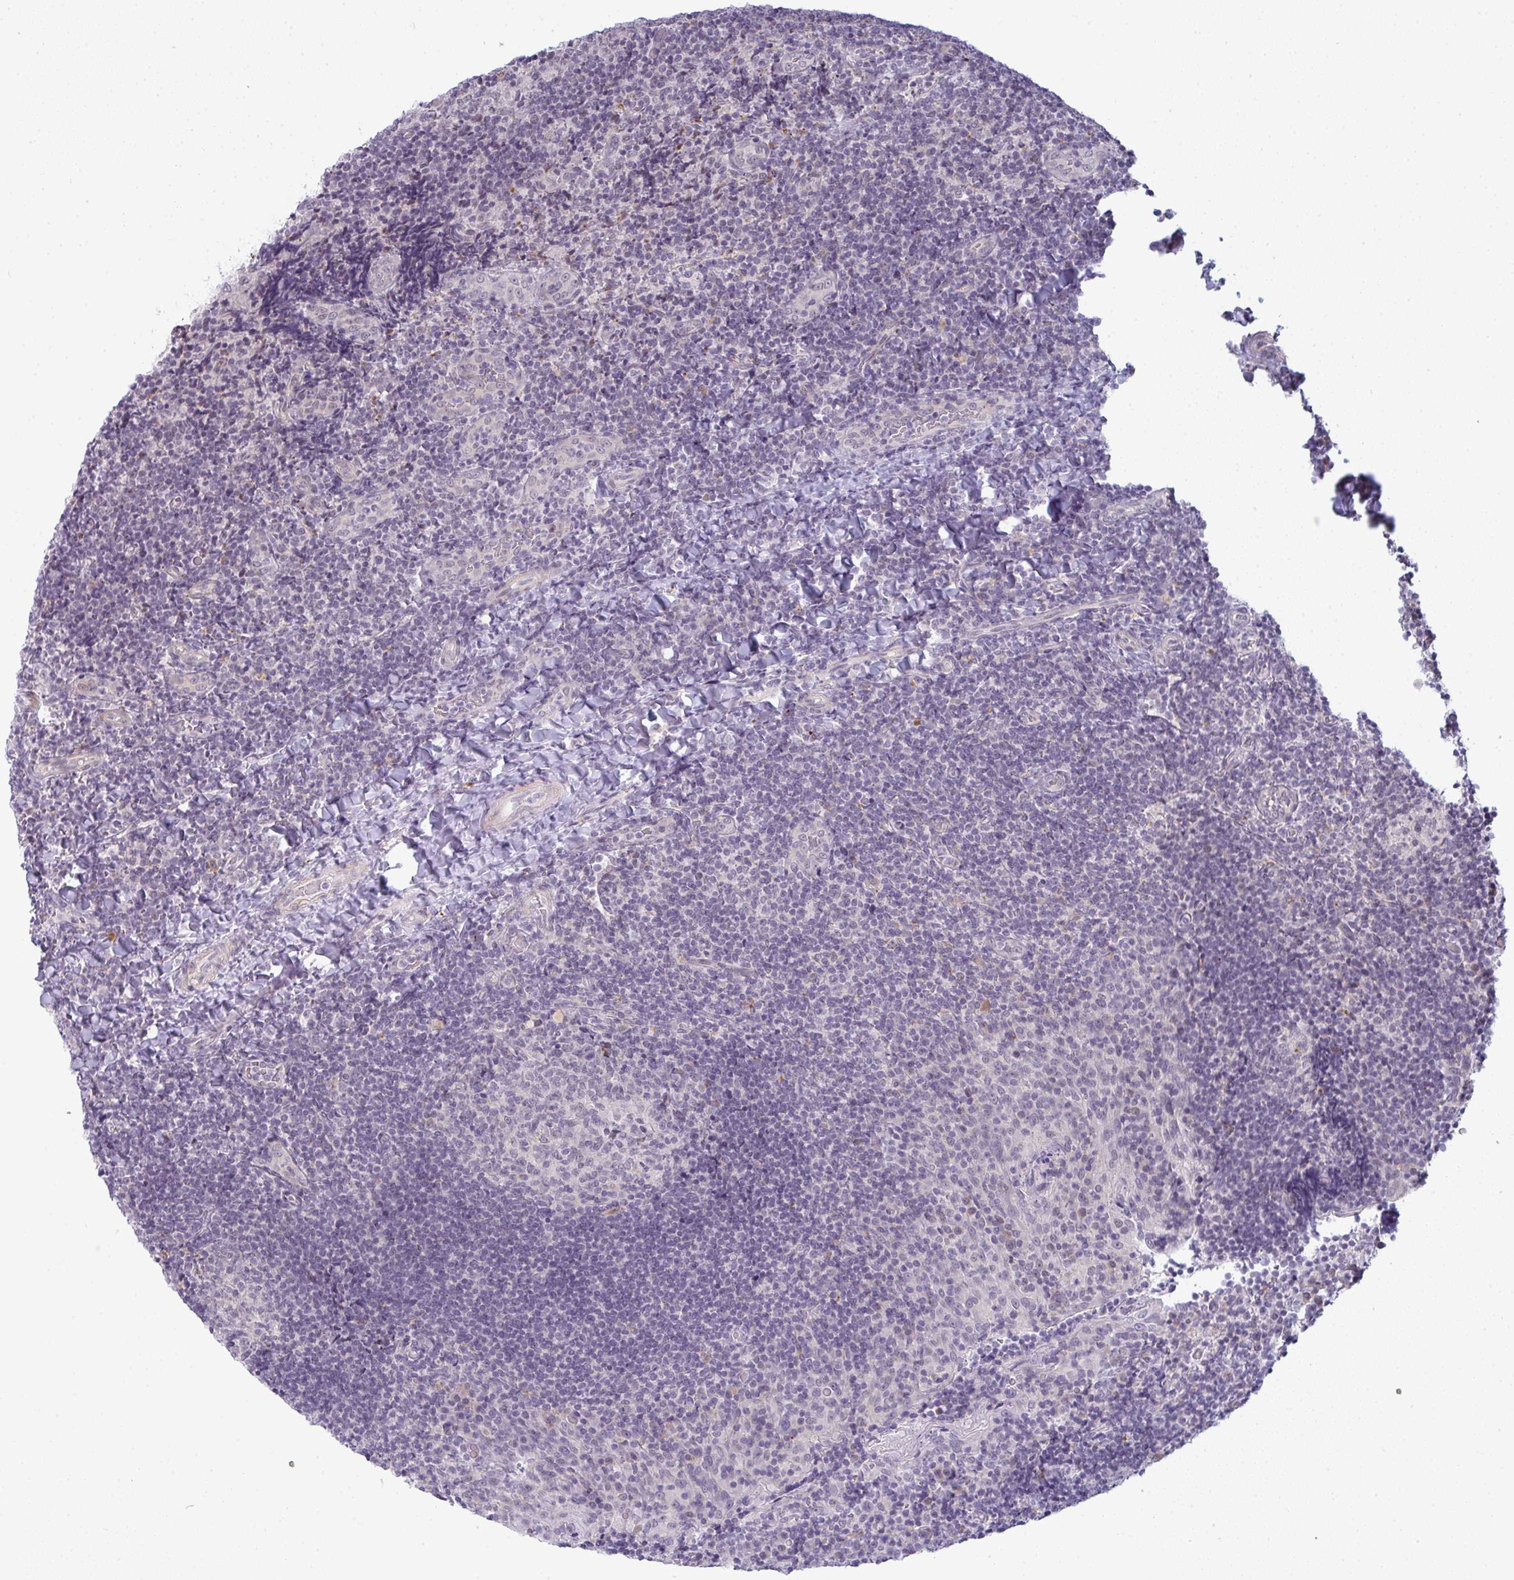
{"staining": {"intensity": "negative", "quantity": "none", "location": "none"}, "tissue": "tonsil", "cell_type": "Germinal center cells", "image_type": "normal", "snomed": [{"axis": "morphology", "description": "Normal tissue, NOS"}, {"axis": "topography", "description": "Tonsil"}], "caption": "An IHC photomicrograph of unremarkable tonsil is shown. There is no staining in germinal center cells of tonsil. (Brightfield microscopy of DAB immunohistochemistry (IHC) at high magnification).", "gene": "TEX33", "patient": {"sex": "male", "age": 17}}